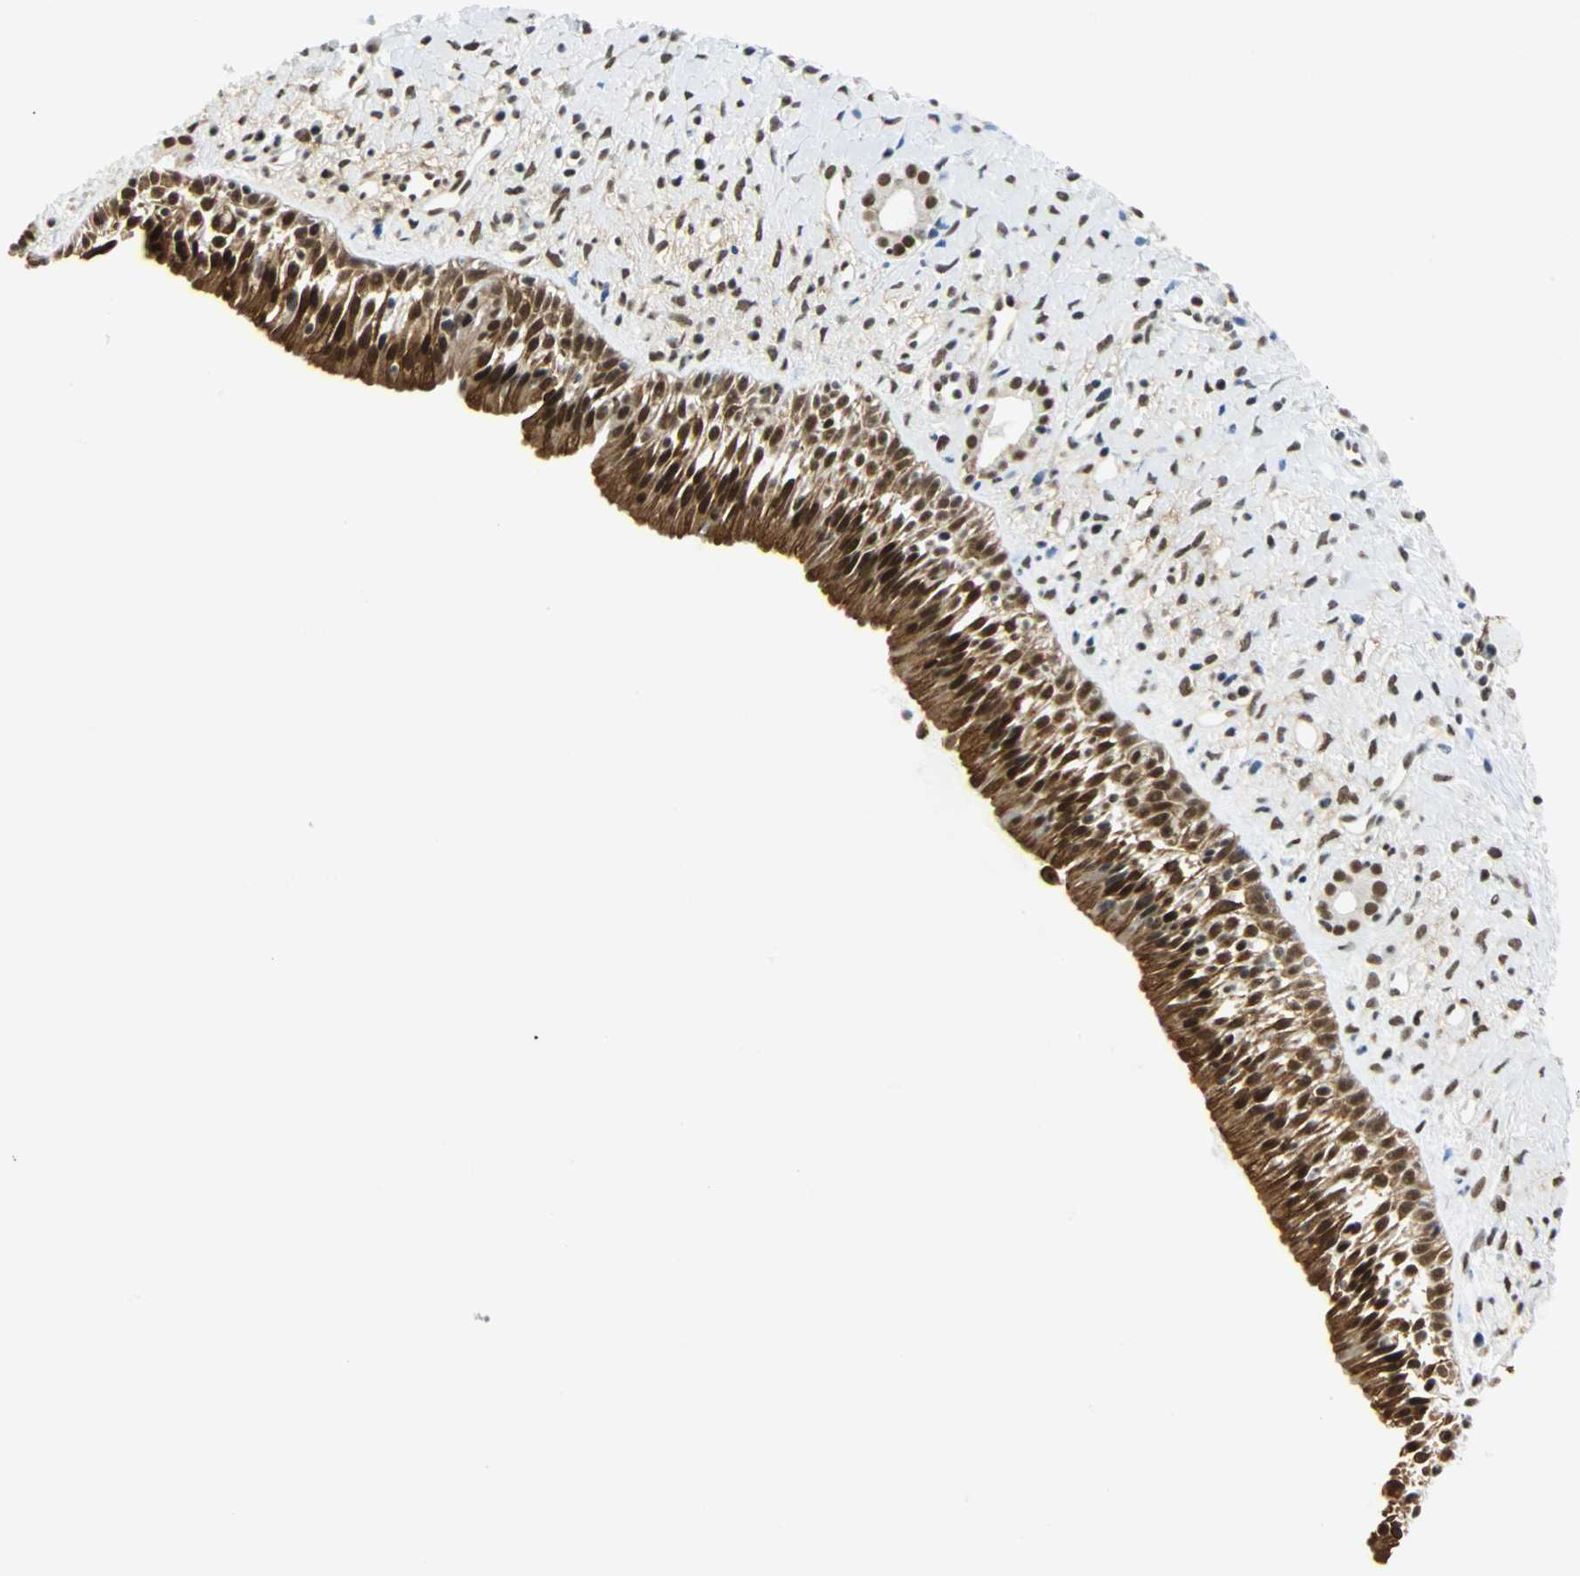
{"staining": {"intensity": "strong", "quantity": ">75%", "location": "cytoplasmic/membranous,nuclear"}, "tissue": "nasopharynx", "cell_type": "Respiratory epithelial cells", "image_type": "normal", "snomed": [{"axis": "morphology", "description": "Normal tissue, NOS"}, {"axis": "topography", "description": "Nasopharynx"}], "caption": "High-magnification brightfield microscopy of benign nasopharynx stained with DAB (brown) and counterstained with hematoxylin (blue). respiratory epithelial cells exhibit strong cytoplasmic/membranous,nuclear positivity is seen in approximately>75% of cells.", "gene": "NELFE", "patient": {"sex": "male", "age": 22}}